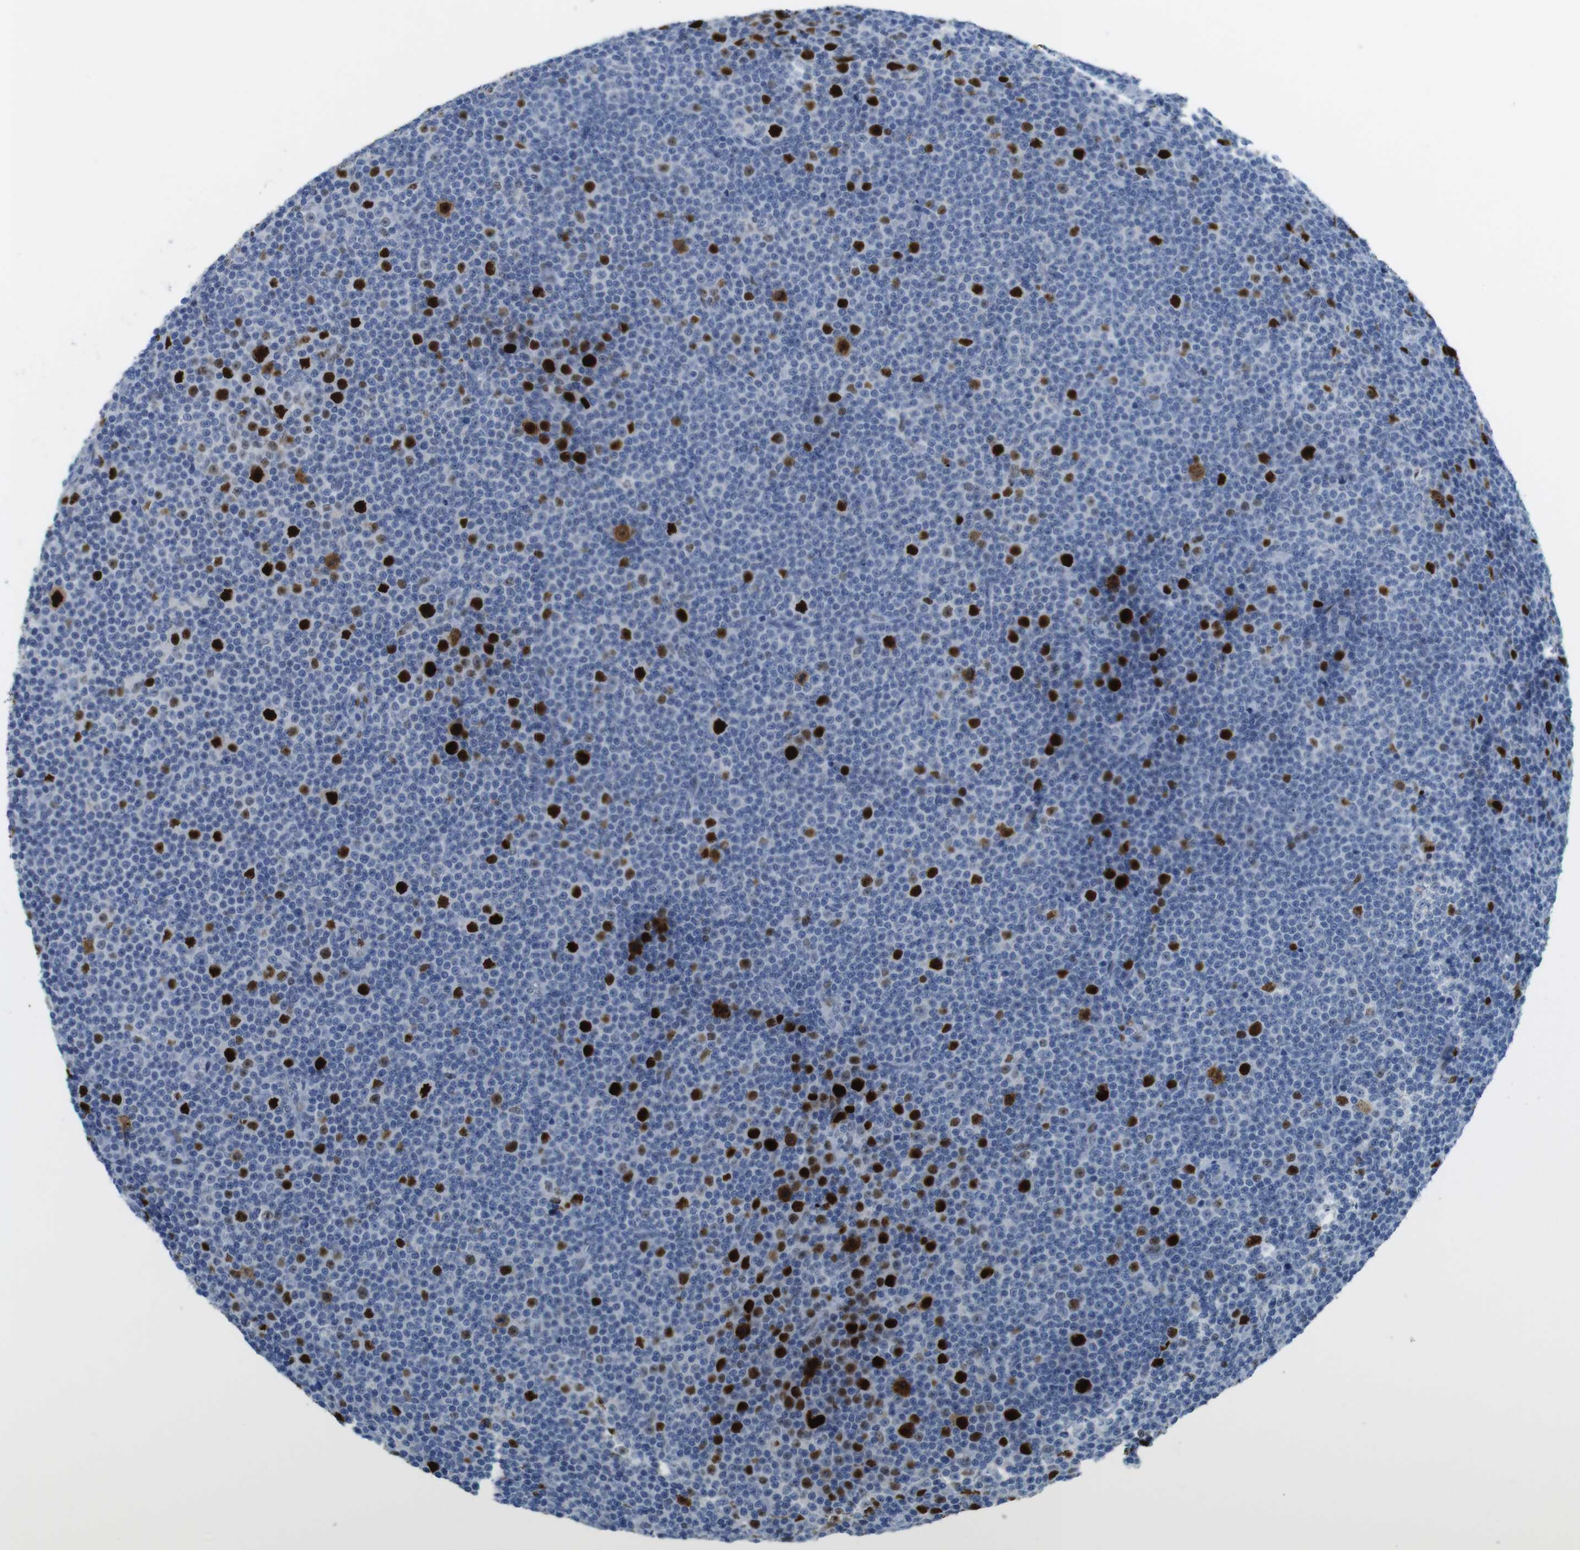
{"staining": {"intensity": "strong", "quantity": "<25%", "location": "nuclear"}, "tissue": "lymphoma", "cell_type": "Tumor cells", "image_type": "cancer", "snomed": [{"axis": "morphology", "description": "Malignant lymphoma, non-Hodgkin's type, Low grade"}, {"axis": "topography", "description": "Lymph node"}], "caption": "Lymphoma stained with a brown dye demonstrates strong nuclear positive expression in approximately <25% of tumor cells.", "gene": "KPNA2", "patient": {"sex": "female", "age": 67}}